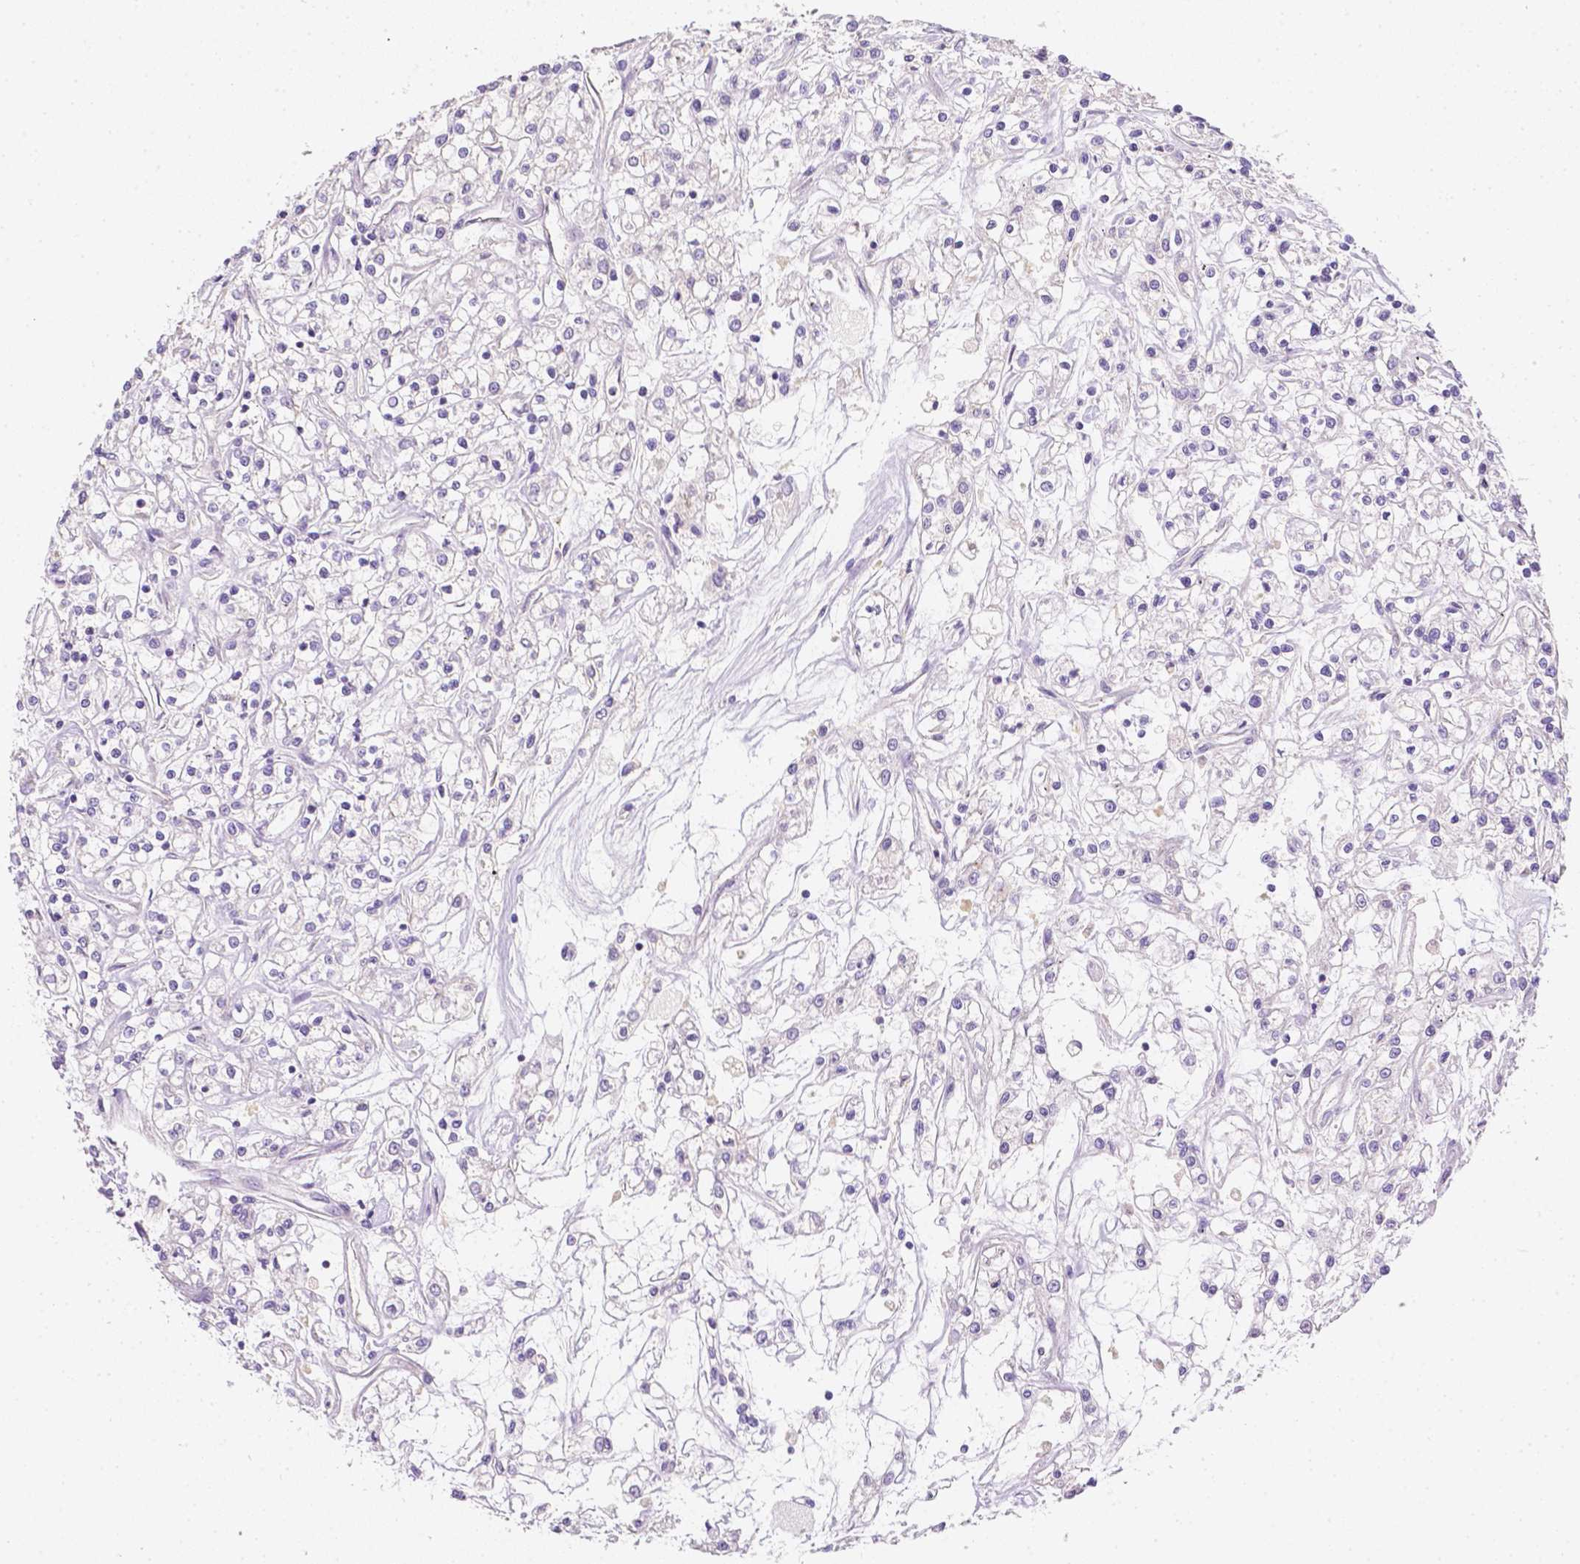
{"staining": {"intensity": "negative", "quantity": "none", "location": "none"}, "tissue": "renal cancer", "cell_type": "Tumor cells", "image_type": "cancer", "snomed": [{"axis": "morphology", "description": "Adenocarcinoma, NOS"}, {"axis": "topography", "description": "Kidney"}], "caption": "Tumor cells are negative for protein expression in human renal cancer.", "gene": "C10orf67", "patient": {"sex": "female", "age": 59}}